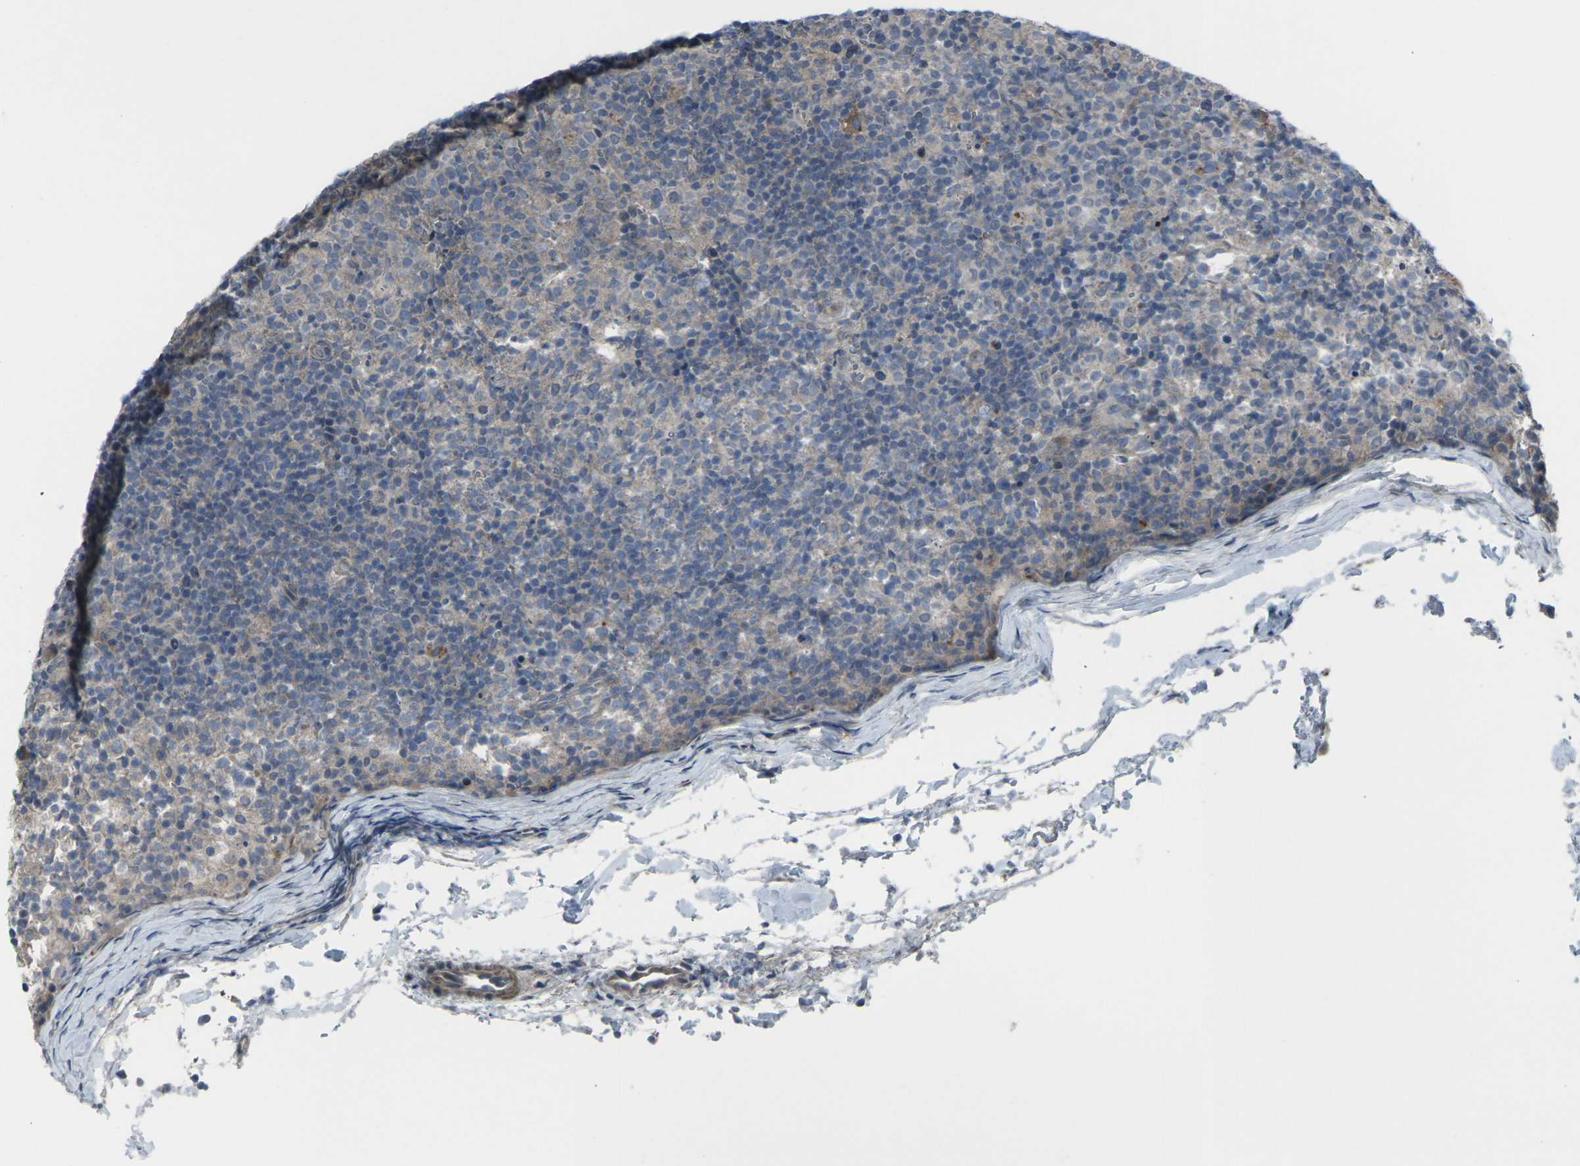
{"staining": {"intensity": "negative", "quantity": "none", "location": "none"}, "tissue": "lymph node", "cell_type": "Germinal center cells", "image_type": "normal", "snomed": [{"axis": "morphology", "description": "Normal tissue, NOS"}, {"axis": "morphology", "description": "Inflammation, NOS"}, {"axis": "topography", "description": "Lymph node"}], "caption": "Immunohistochemical staining of normal lymph node reveals no significant expression in germinal center cells. (DAB immunohistochemistry (IHC) visualized using brightfield microscopy, high magnification).", "gene": "CCR10", "patient": {"sex": "male", "age": 55}}